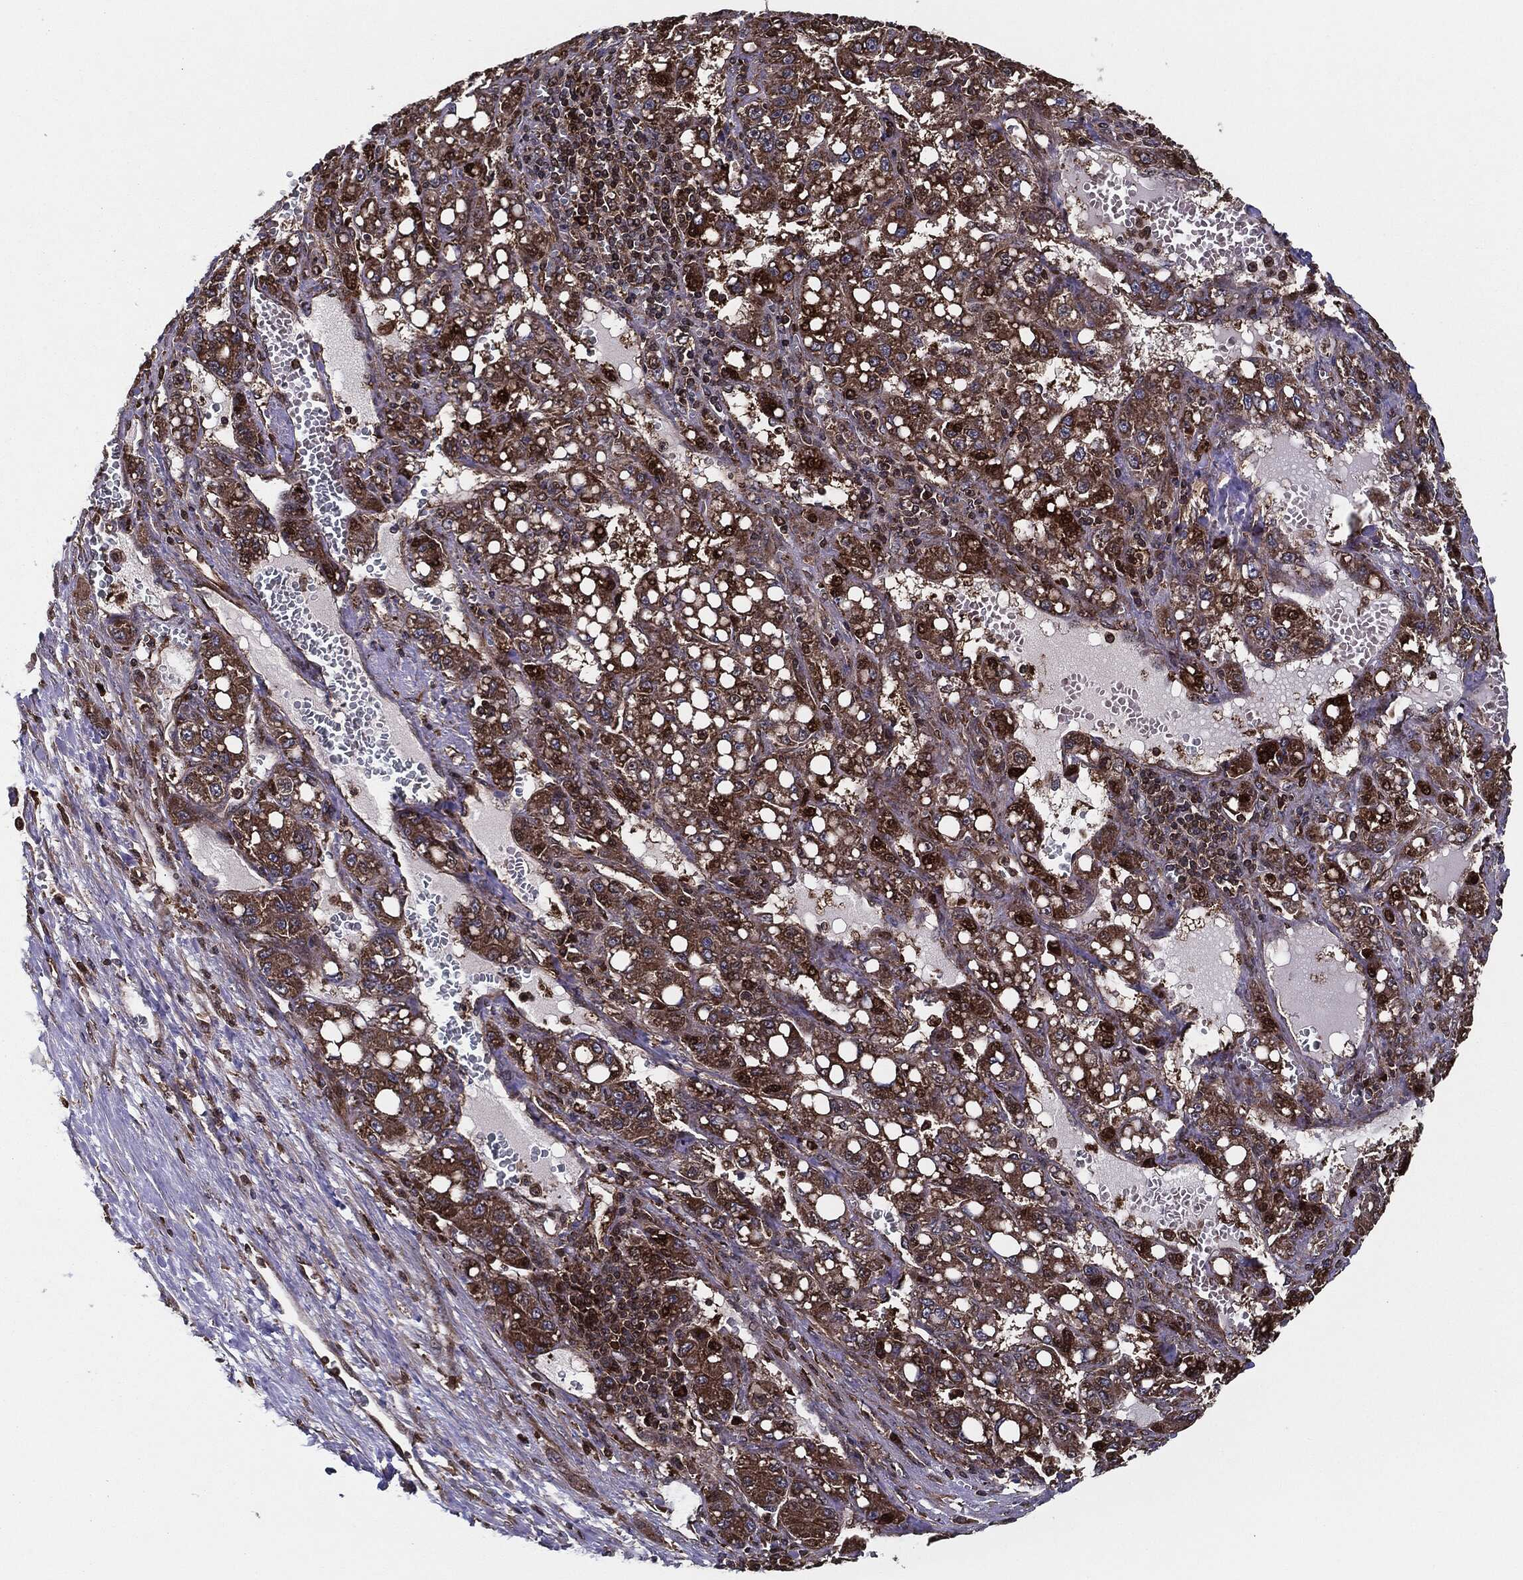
{"staining": {"intensity": "moderate", "quantity": "25%-75%", "location": "cytoplasmic/membranous"}, "tissue": "liver cancer", "cell_type": "Tumor cells", "image_type": "cancer", "snomed": [{"axis": "morphology", "description": "Carcinoma, Hepatocellular, NOS"}, {"axis": "topography", "description": "Liver"}], "caption": "Immunohistochemistry (IHC) image of human hepatocellular carcinoma (liver) stained for a protein (brown), which exhibits medium levels of moderate cytoplasmic/membranous positivity in approximately 25%-75% of tumor cells.", "gene": "RAP1GDS1", "patient": {"sex": "female", "age": 65}}